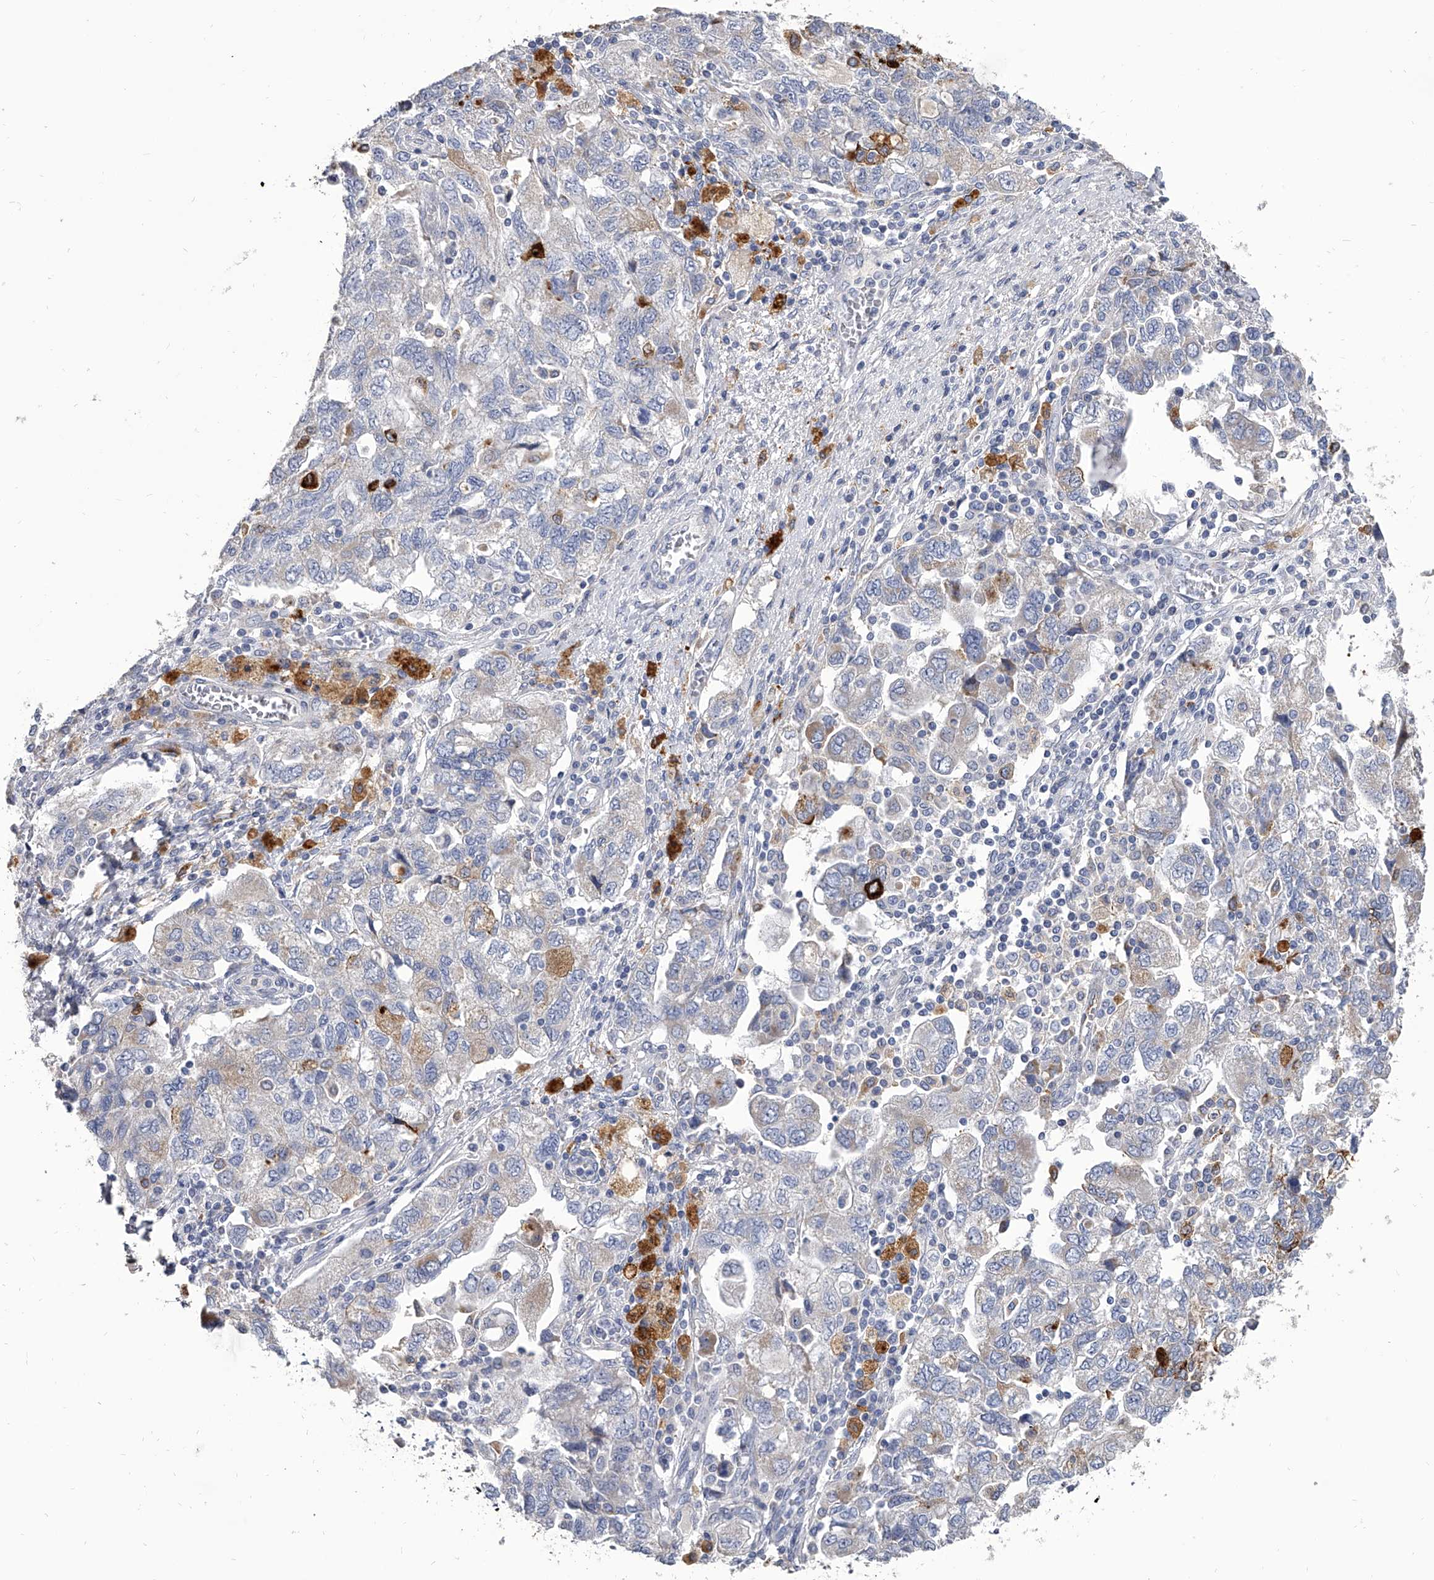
{"staining": {"intensity": "moderate", "quantity": "<25%", "location": "cytoplasmic/membranous"}, "tissue": "ovarian cancer", "cell_type": "Tumor cells", "image_type": "cancer", "snomed": [{"axis": "morphology", "description": "Carcinoma, NOS"}, {"axis": "morphology", "description": "Cystadenocarcinoma, serous, NOS"}, {"axis": "topography", "description": "Ovary"}], "caption": "Approximately <25% of tumor cells in ovarian cancer (serous cystadenocarcinoma) display moderate cytoplasmic/membranous protein positivity as visualized by brown immunohistochemical staining.", "gene": "SPP1", "patient": {"sex": "female", "age": 69}}